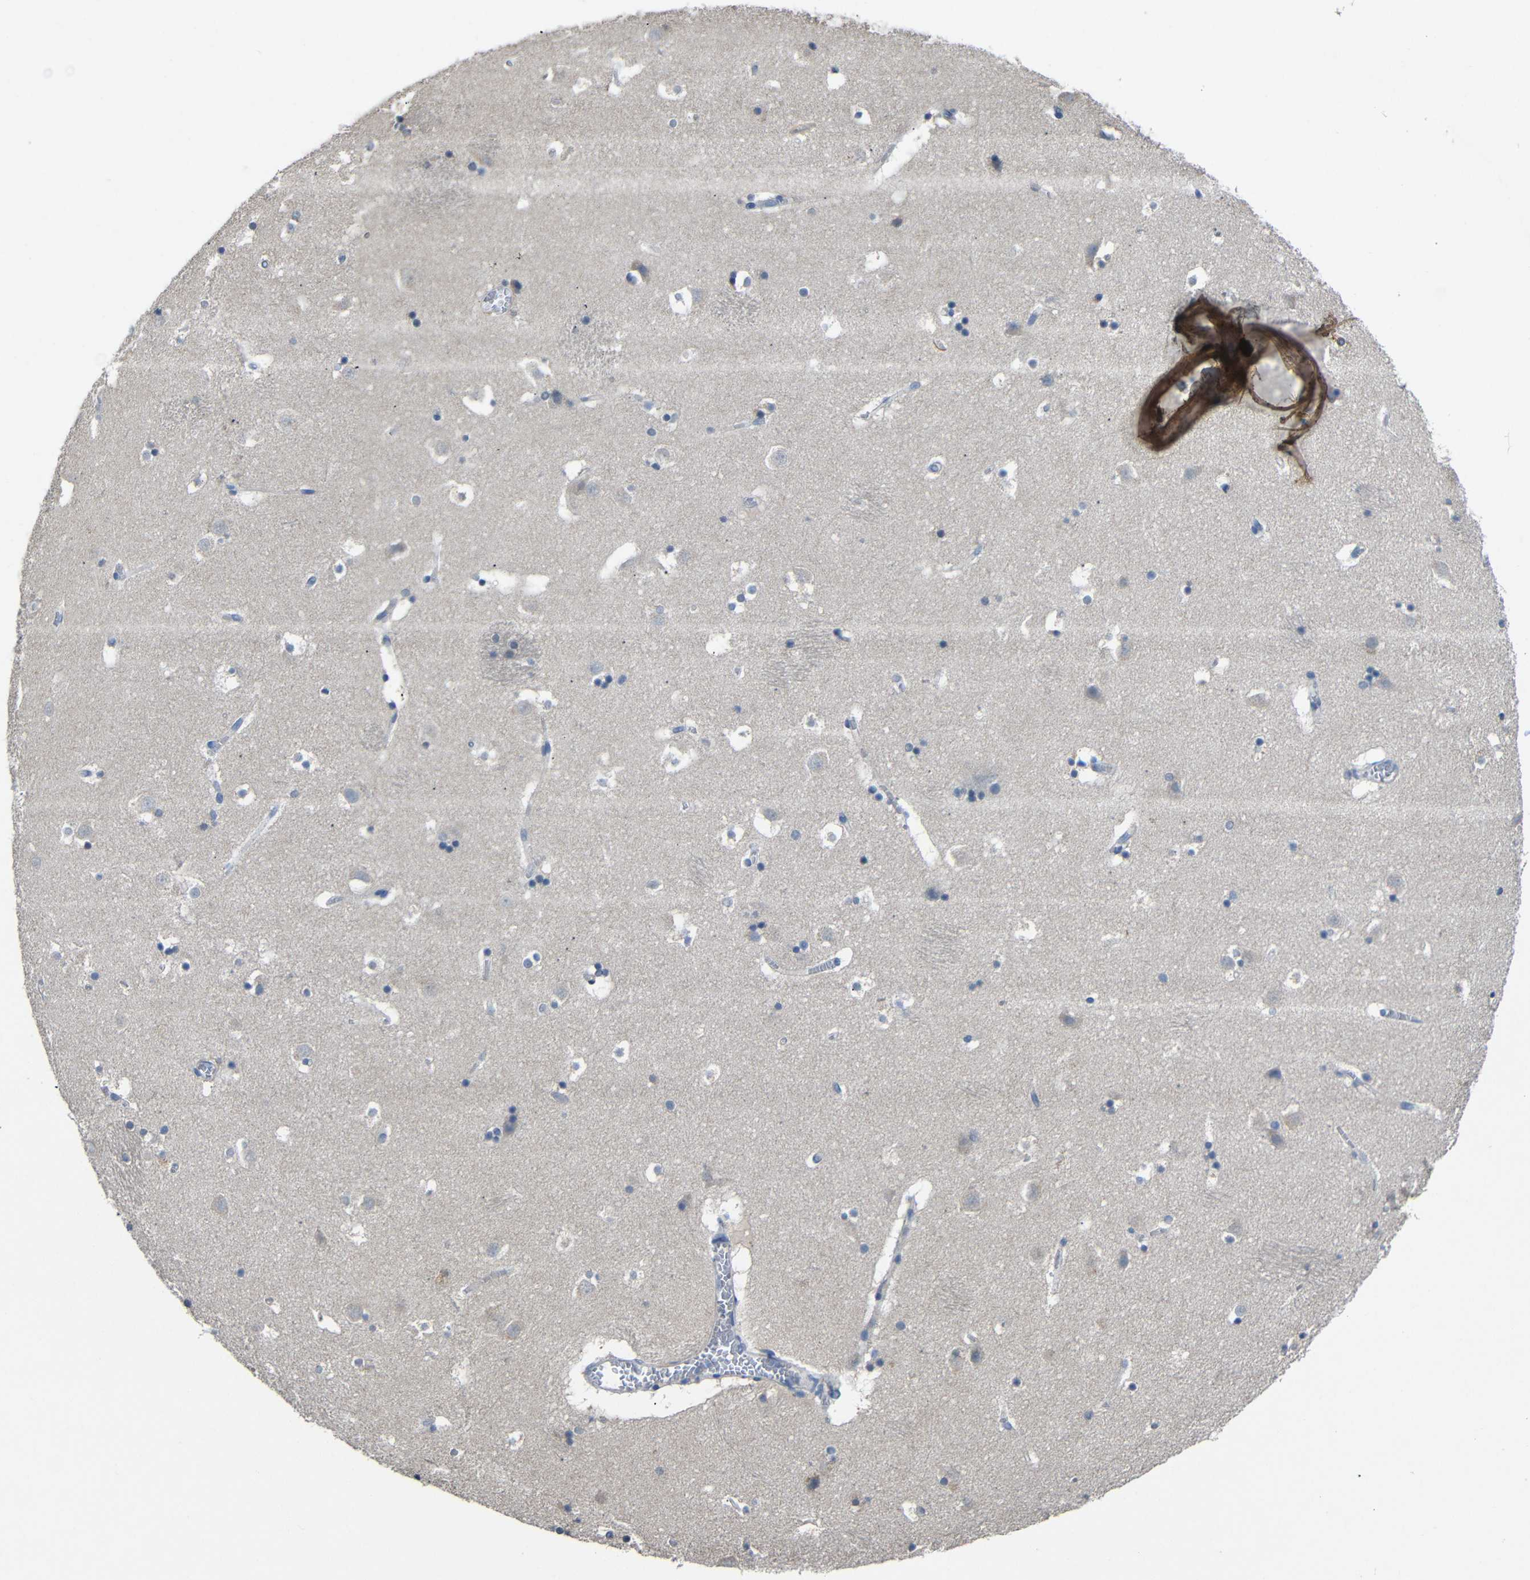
{"staining": {"intensity": "weak", "quantity": "<25%", "location": "cytoplasmic/membranous"}, "tissue": "caudate", "cell_type": "Glial cells", "image_type": "normal", "snomed": [{"axis": "morphology", "description": "Normal tissue, NOS"}, {"axis": "topography", "description": "Lateral ventricle wall"}], "caption": "Protein analysis of unremarkable caudate exhibits no significant positivity in glial cells.", "gene": "HNF1A", "patient": {"sex": "male", "age": 45}}